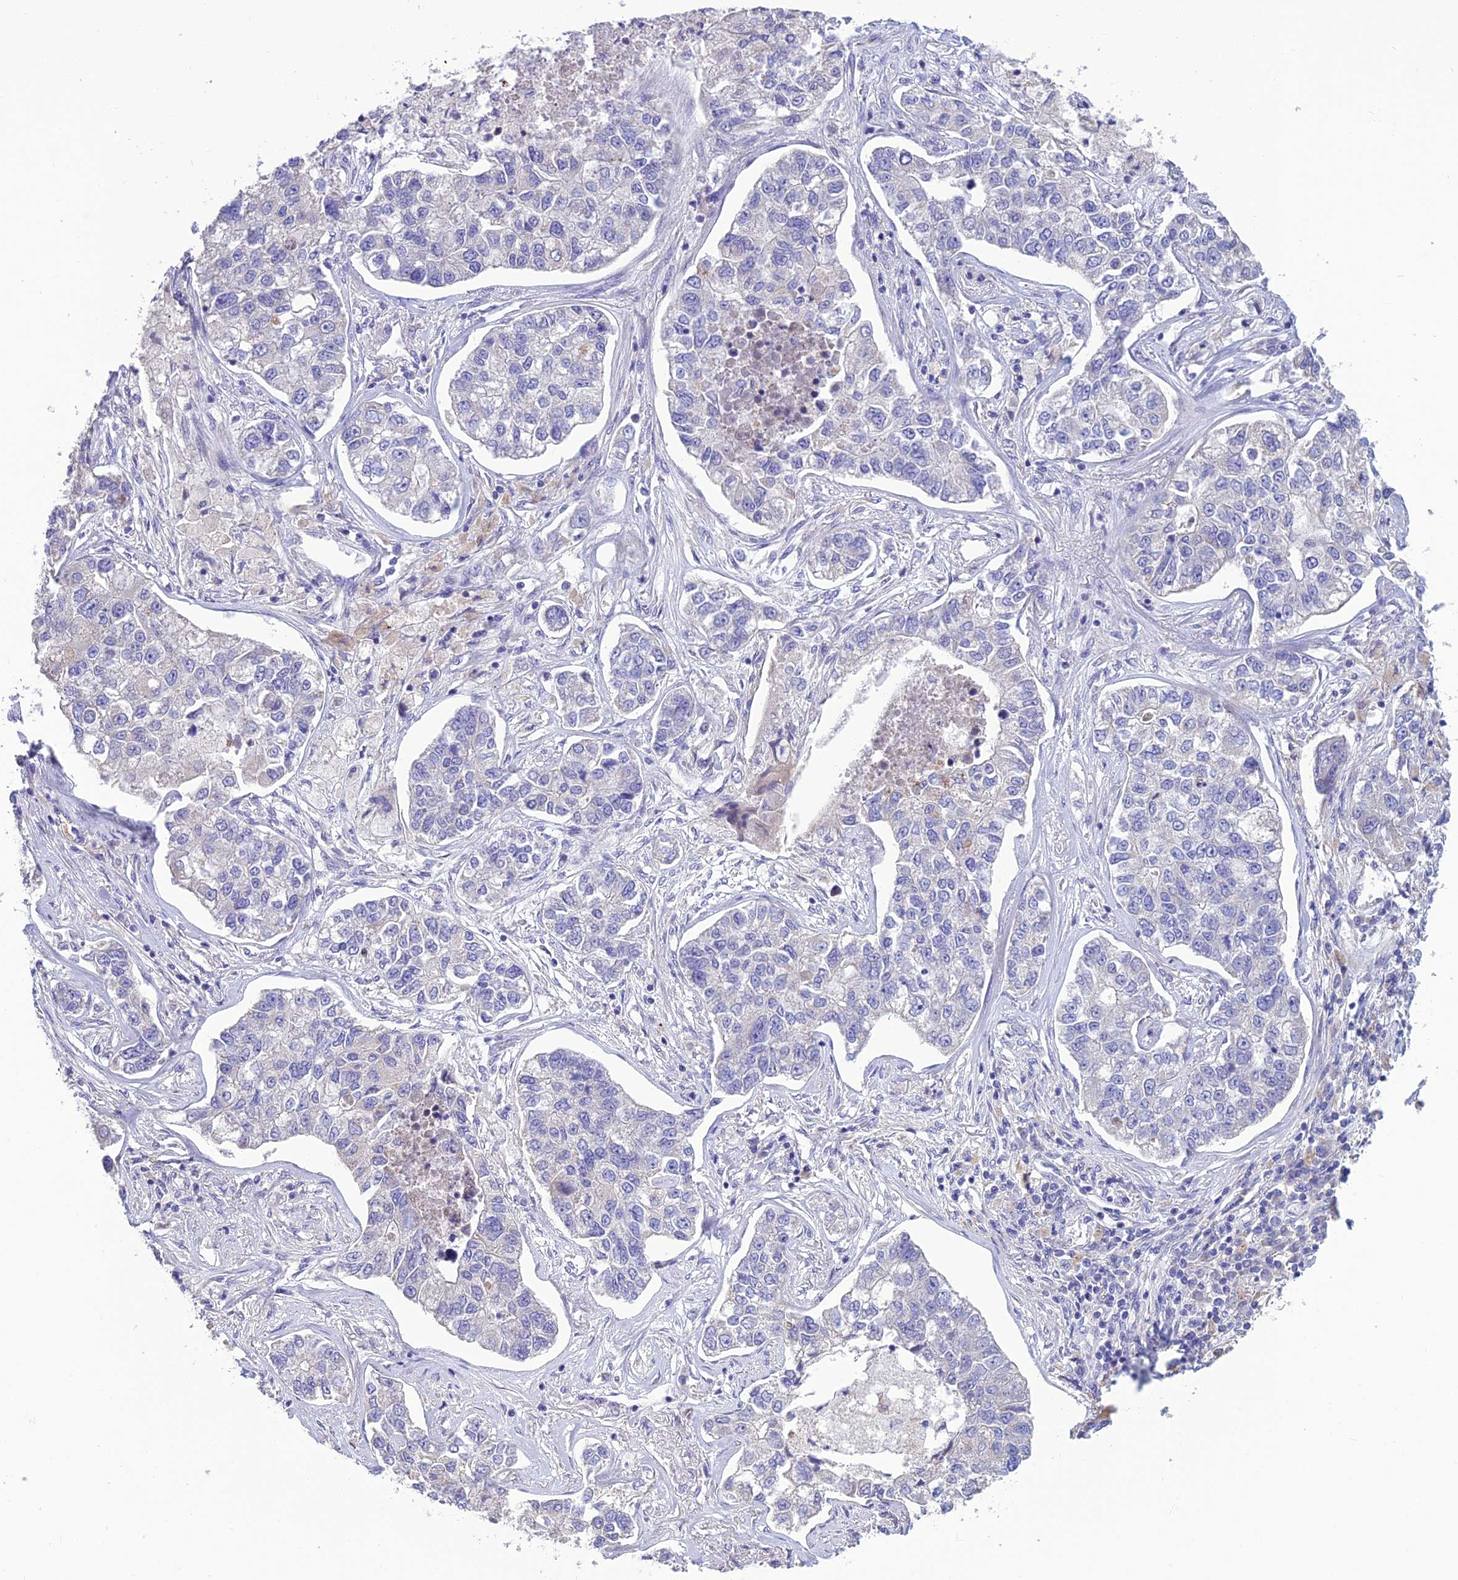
{"staining": {"intensity": "negative", "quantity": "none", "location": "none"}, "tissue": "lung cancer", "cell_type": "Tumor cells", "image_type": "cancer", "snomed": [{"axis": "morphology", "description": "Adenocarcinoma, NOS"}, {"axis": "topography", "description": "Lung"}], "caption": "Micrograph shows no significant protein expression in tumor cells of lung cancer. Brightfield microscopy of immunohistochemistry stained with DAB (3,3'-diaminobenzidine) (brown) and hematoxylin (blue), captured at high magnification.", "gene": "BHMT2", "patient": {"sex": "male", "age": 49}}